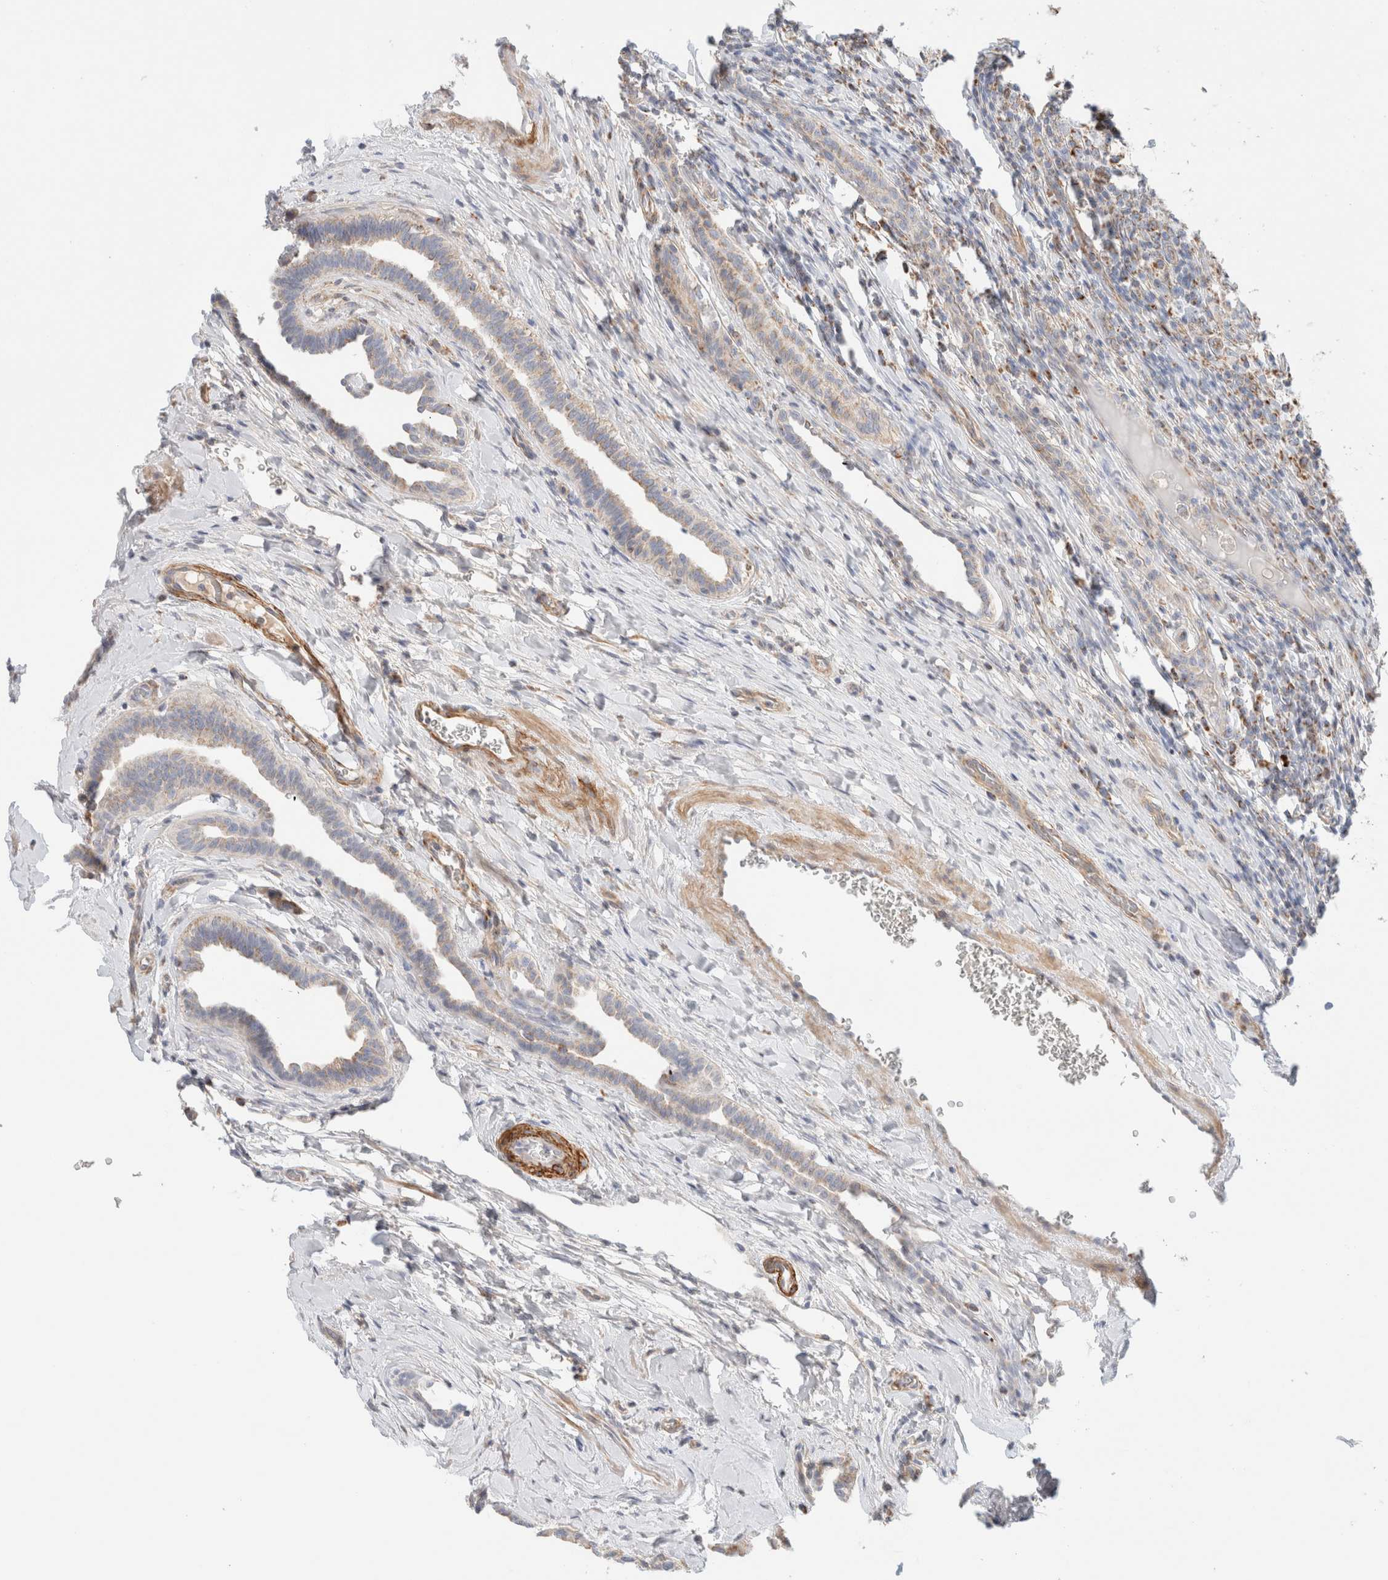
{"staining": {"intensity": "moderate", "quantity": ">75%", "location": "cytoplasmic/membranous"}, "tissue": "testis cancer", "cell_type": "Tumor cells", "image_type": "cancer", "snomed": [{"axis": "morphology", "description": "Normal tissue, NOS"}, {"axis": "morphology", "description": "Seminoma, NOS"}, {"axis": "topography", "description": "Testis"}], "caption": "A micrograph of testis seminoma stained for a protein exhibits moderate cytoplasmic/membranous brown staining in tumor cells.", "gene": "MRM3", "patient": {"sex": "male", "age": 43}}